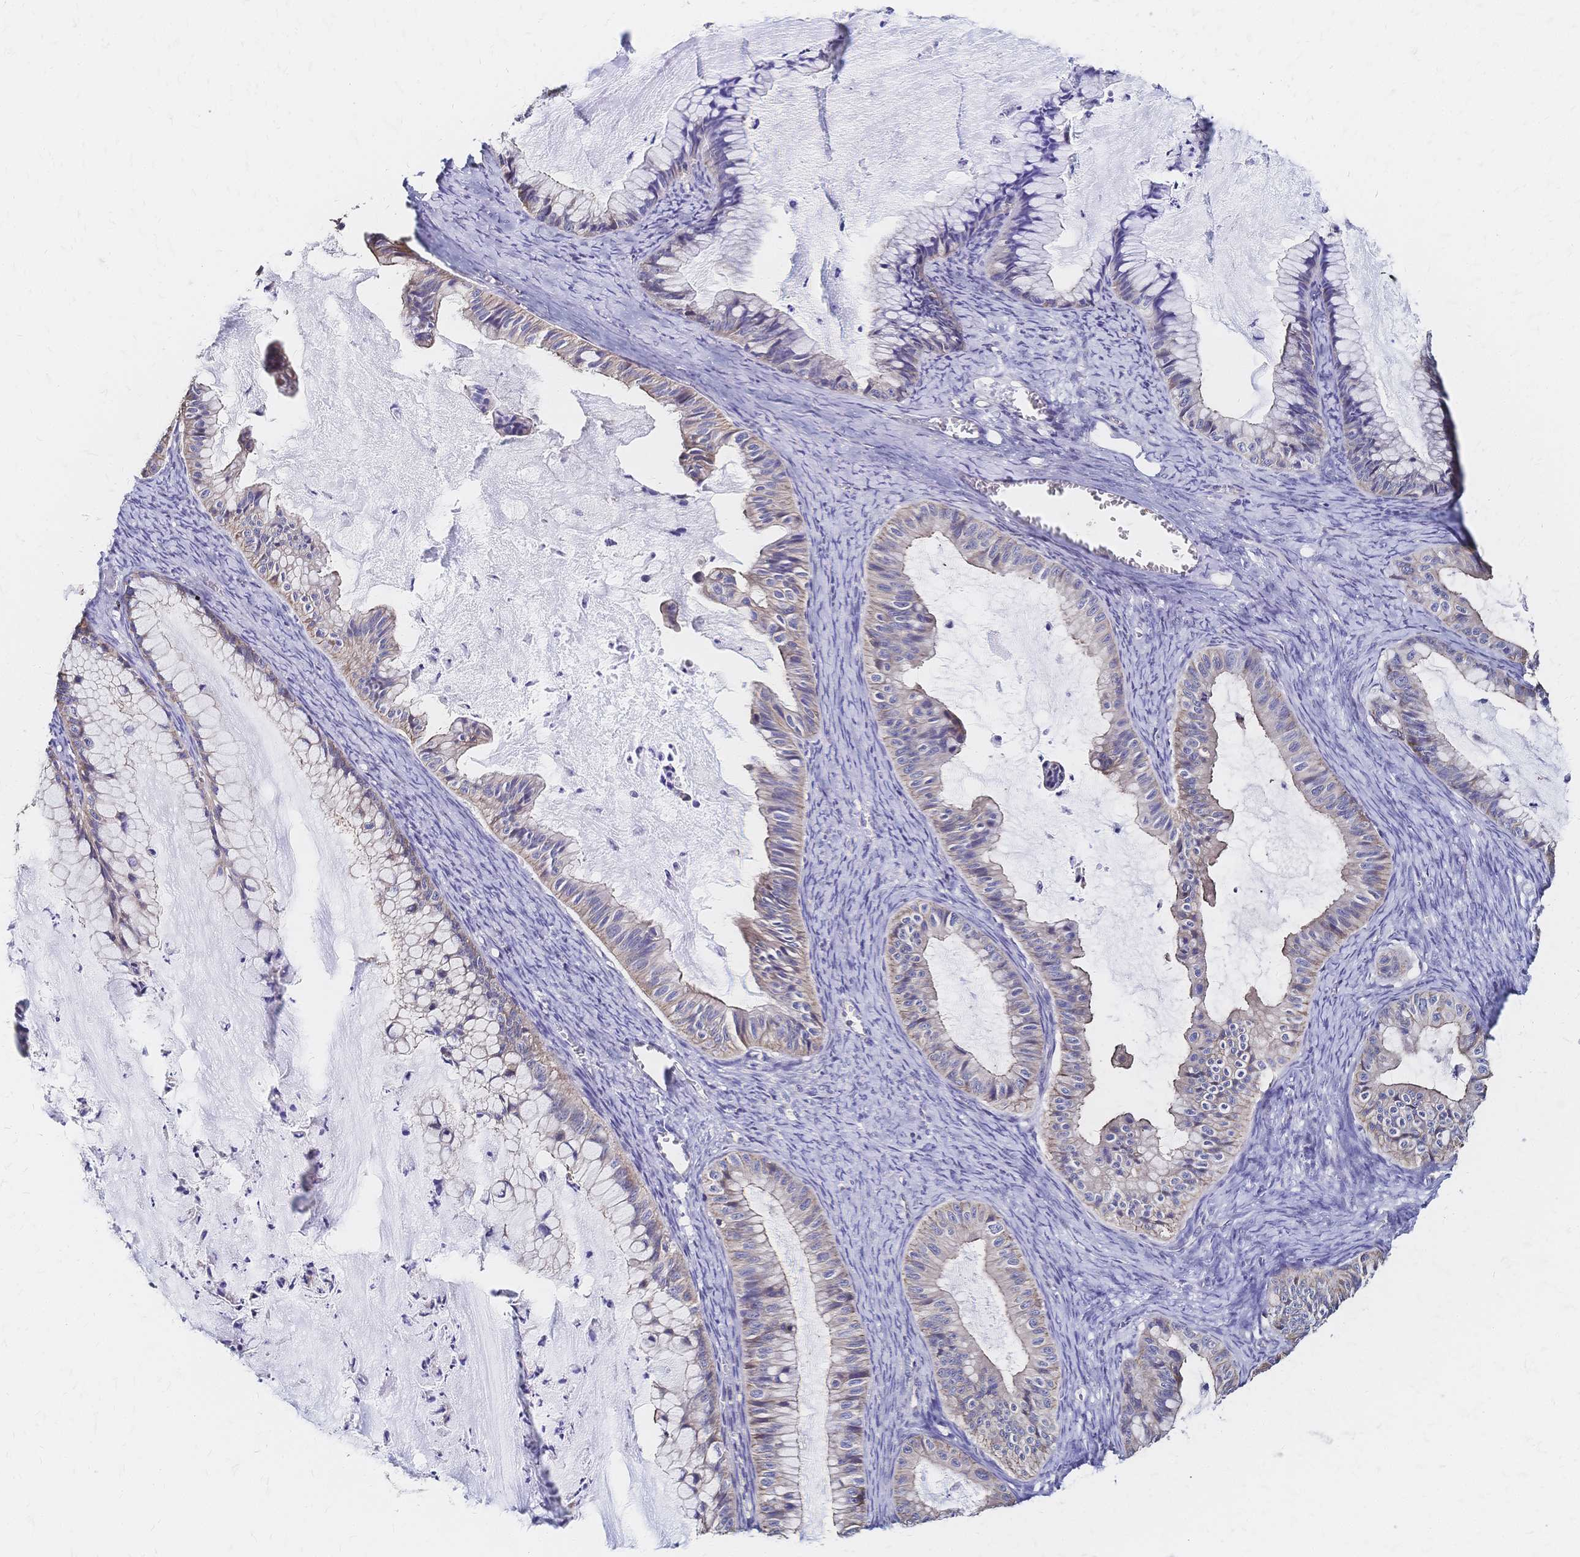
{"staining": {"intensity": "negative", "quantity": "none", "location": "none"}, "tissue": "ovarian cancer", "cell_type": "Tumor cells", "image_type": "cancer", "snomed": [{"axis": "morphology", "description": "Cystadenocarcinoma, mucinous, NOS"}, {"axis": "topography", "description": "Ovary"}], "caption": "This image is of ovarian cancer (mucinous cystadenocarcinoma) stained with IHC to label a protein in brown with the nuclei are counter-stained blue. There is no expression in tumor cells.", "gene": "SLC5A1", "patient": {"sex": "female", "age": 72}}